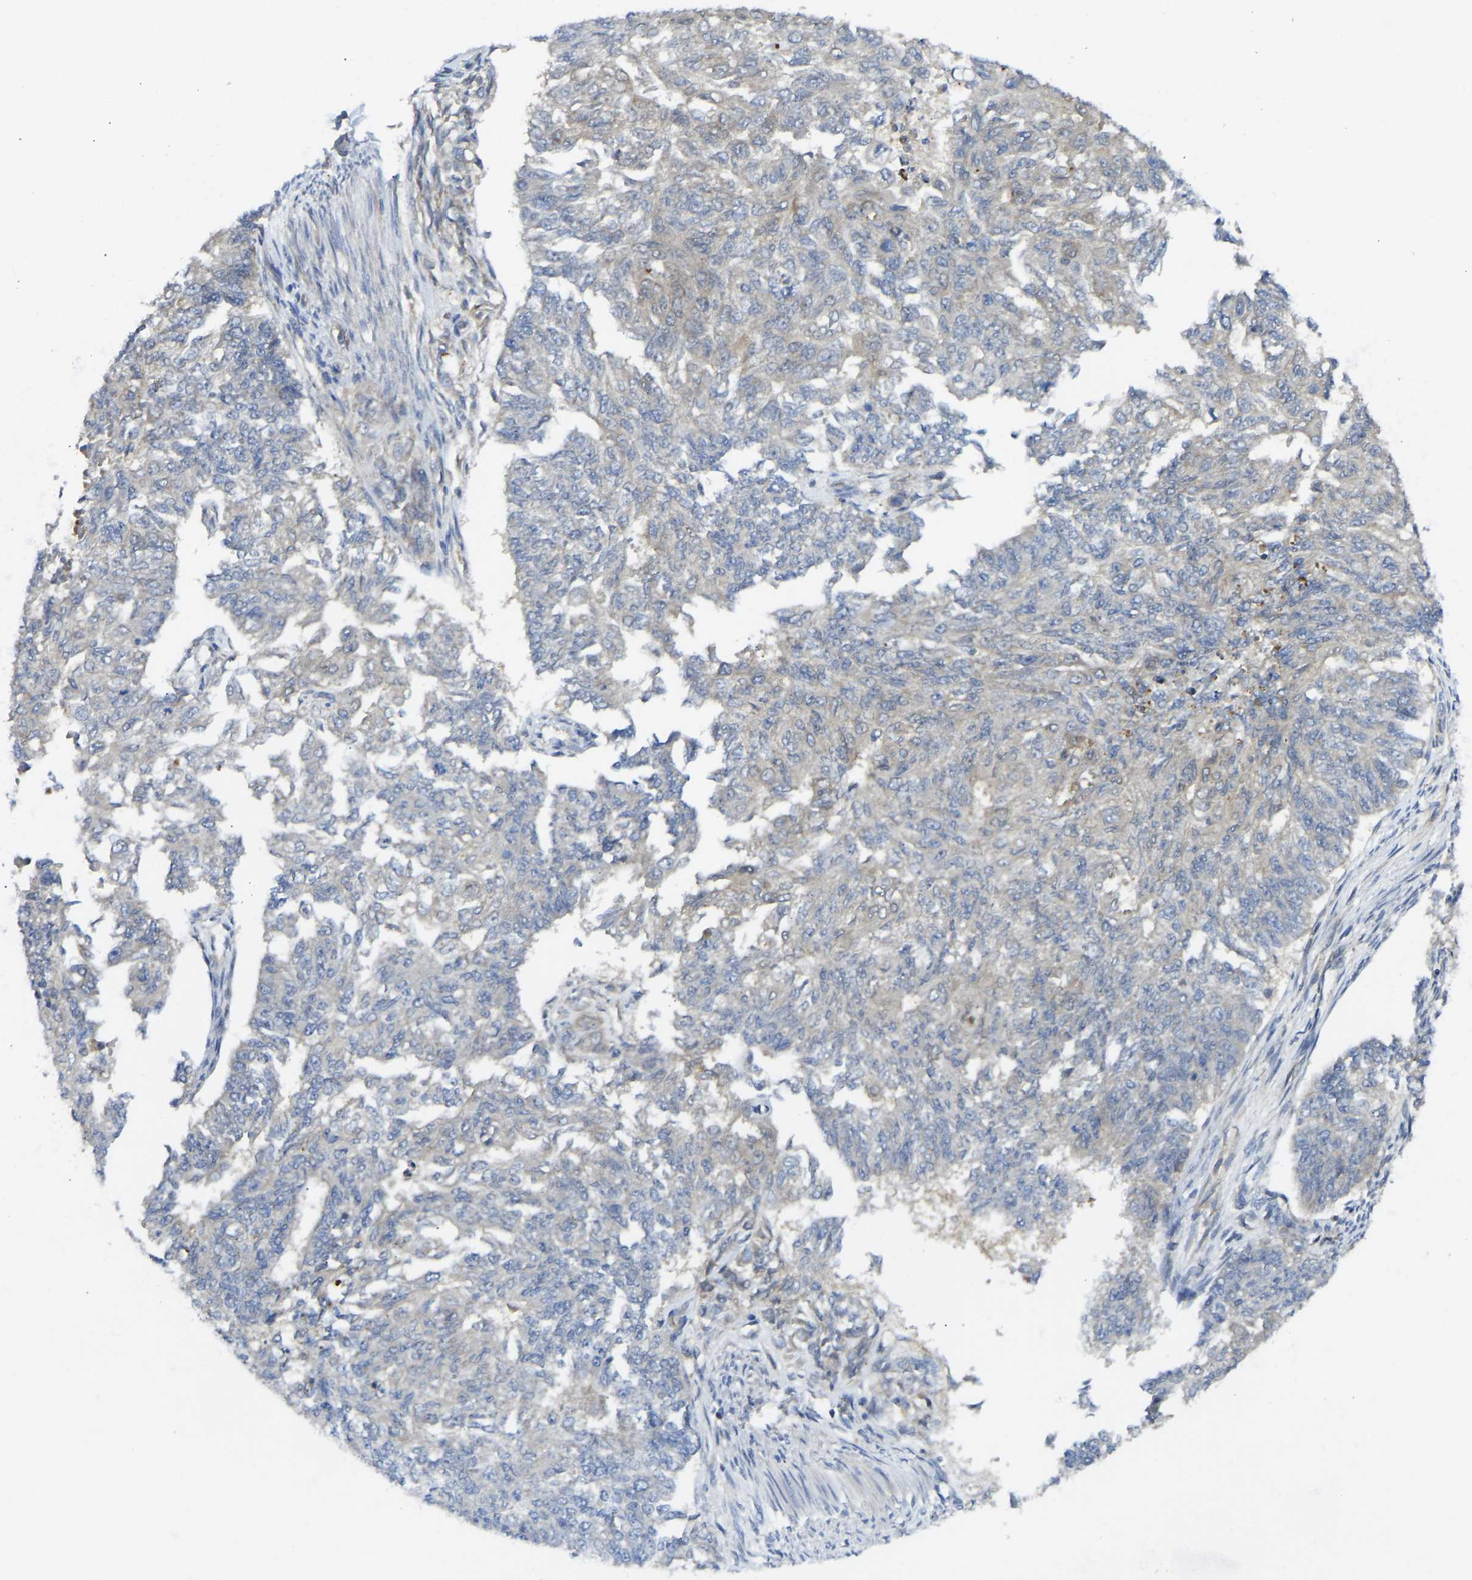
{"staining": {"intensity": "negative", "quantity": "none", "location": "none"}, "tissue": "endometrial cancer", "cell_type": "Tumor cells", "image_type": "cancer", "snomed": [{"axis": "morphology", "description": "Adenocarcinoma, NOS"}, {"axis": "topography", "description": "Endometrium"}], "caption": "Adenocarcinoma (endometrial) stained for a protein using IHC demonstrates no positivity tumor cells.", "gene": "PPP3CA", "patient": {"sex": "female", "age": 32}}